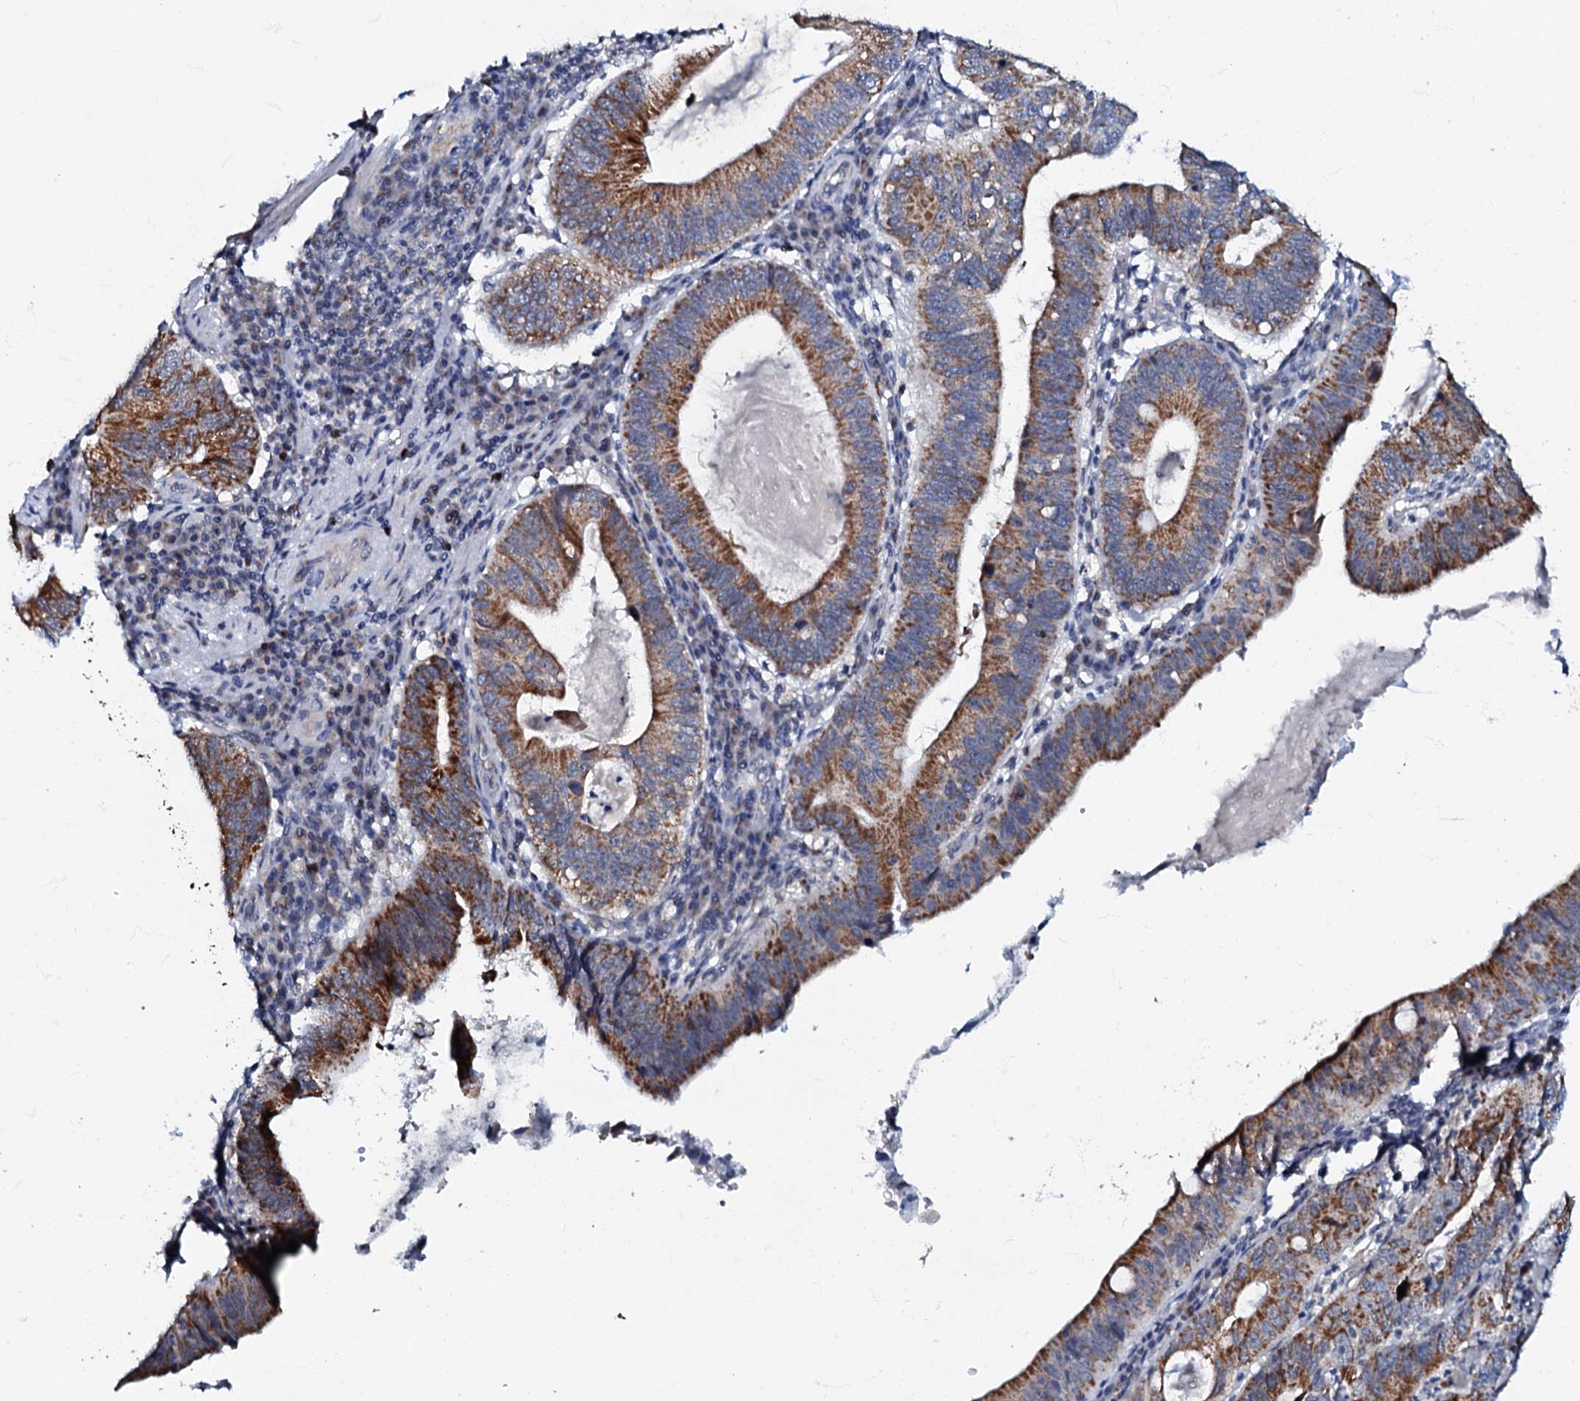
{"staining": {"intensity": "strong", "quantity": ">75%", "location": "cytoplasmic/membranous"}, "tissue": "stomach cancer", "cell_type": "Tumor cells", "image_type": "cancer", "snomed": [{"axis": "morphology", "description": "Adenocarcinoma, NOS"}, {"axis": "topography", "description": "Stomach"}], "caption": "This histopathology image exhibits immunohistochemistry (IHC) staining of human adenocarcinoma (stomach), with high strong cytoplasmic/membranous expression in about >75% of tumor cells.", "gene": "MRPL51", "patient": {"sex": "male", "age": 59}}